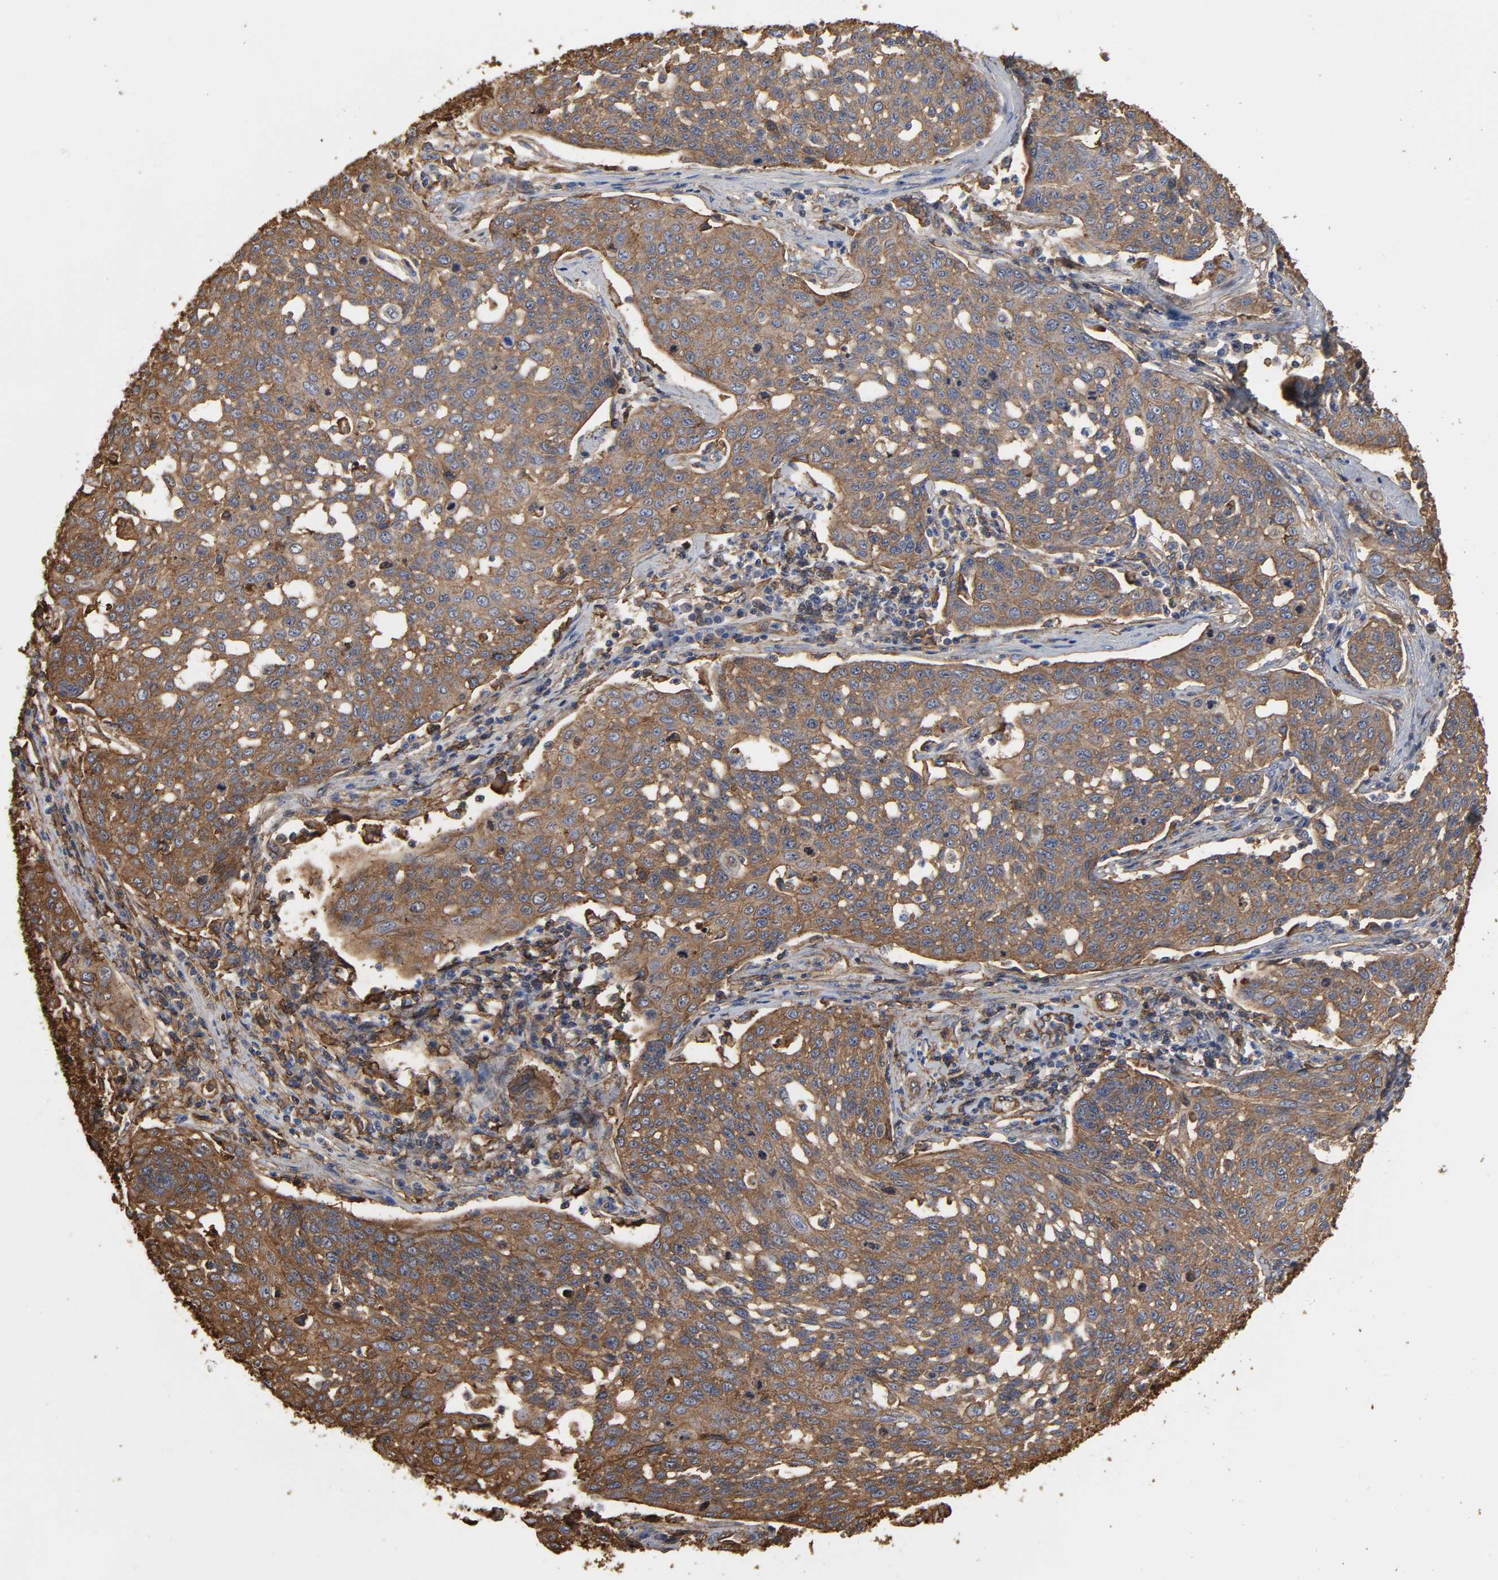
{"staining": {"intensity": "moderate", "quantity": ">75%", "location": "cytoplasmic/membranous"}, "tissue": "cervical cancer", "cell_type": "Tumor cells", "image_type": "cancer", "snomed": [{"axis": "morphology", "description": "Squamous cell carcinoma, NOS"}, {"axis": "topography", "description": "Cervix"}], "caption": "A brown stain shows moderate cytoplasmic/membranous staining of a protein in human cervical squamous cell carcinoma tumor cells.", "gene": "ANXA2", "patient": {"sex": "female", "age": 34}}